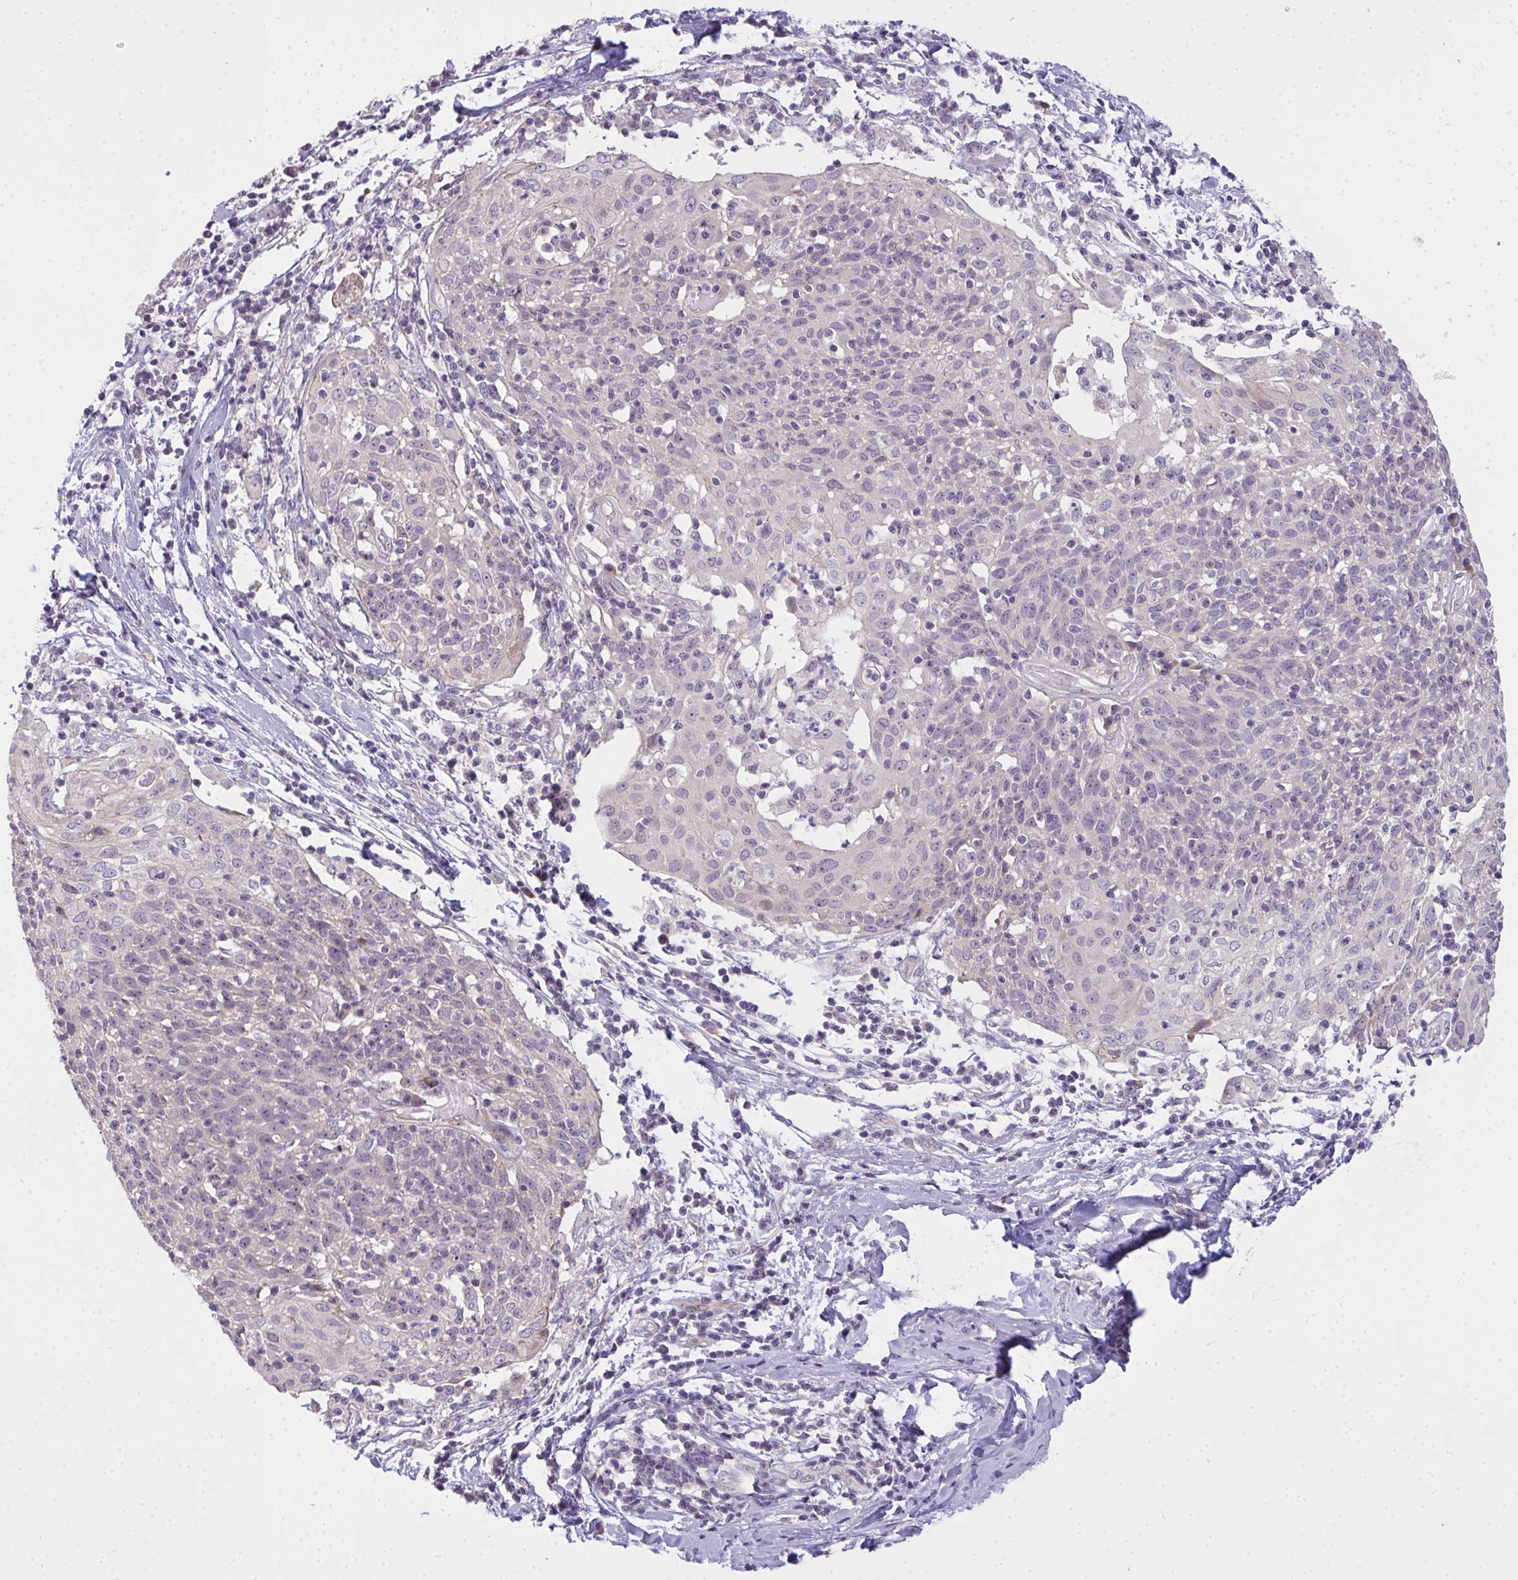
{"staining": {"intensity": "negative", "quantity": "none", "location": "none"}, "tissue": "cervical cancer", "cell_type": "Tumor cells", "image_type": "cancer", "snomed": [{"axis": "morphology", "description": "Squamous cell carcinoma, NOS"}, {"axis": "topography", "description": "Cervix"}], "caption": "Cervical cancer was stained to show a protein in brown. There is no significant staining in tumor cells.", "gene": "NT5C1A", "patient": {"sex": "female", "age": 52}}